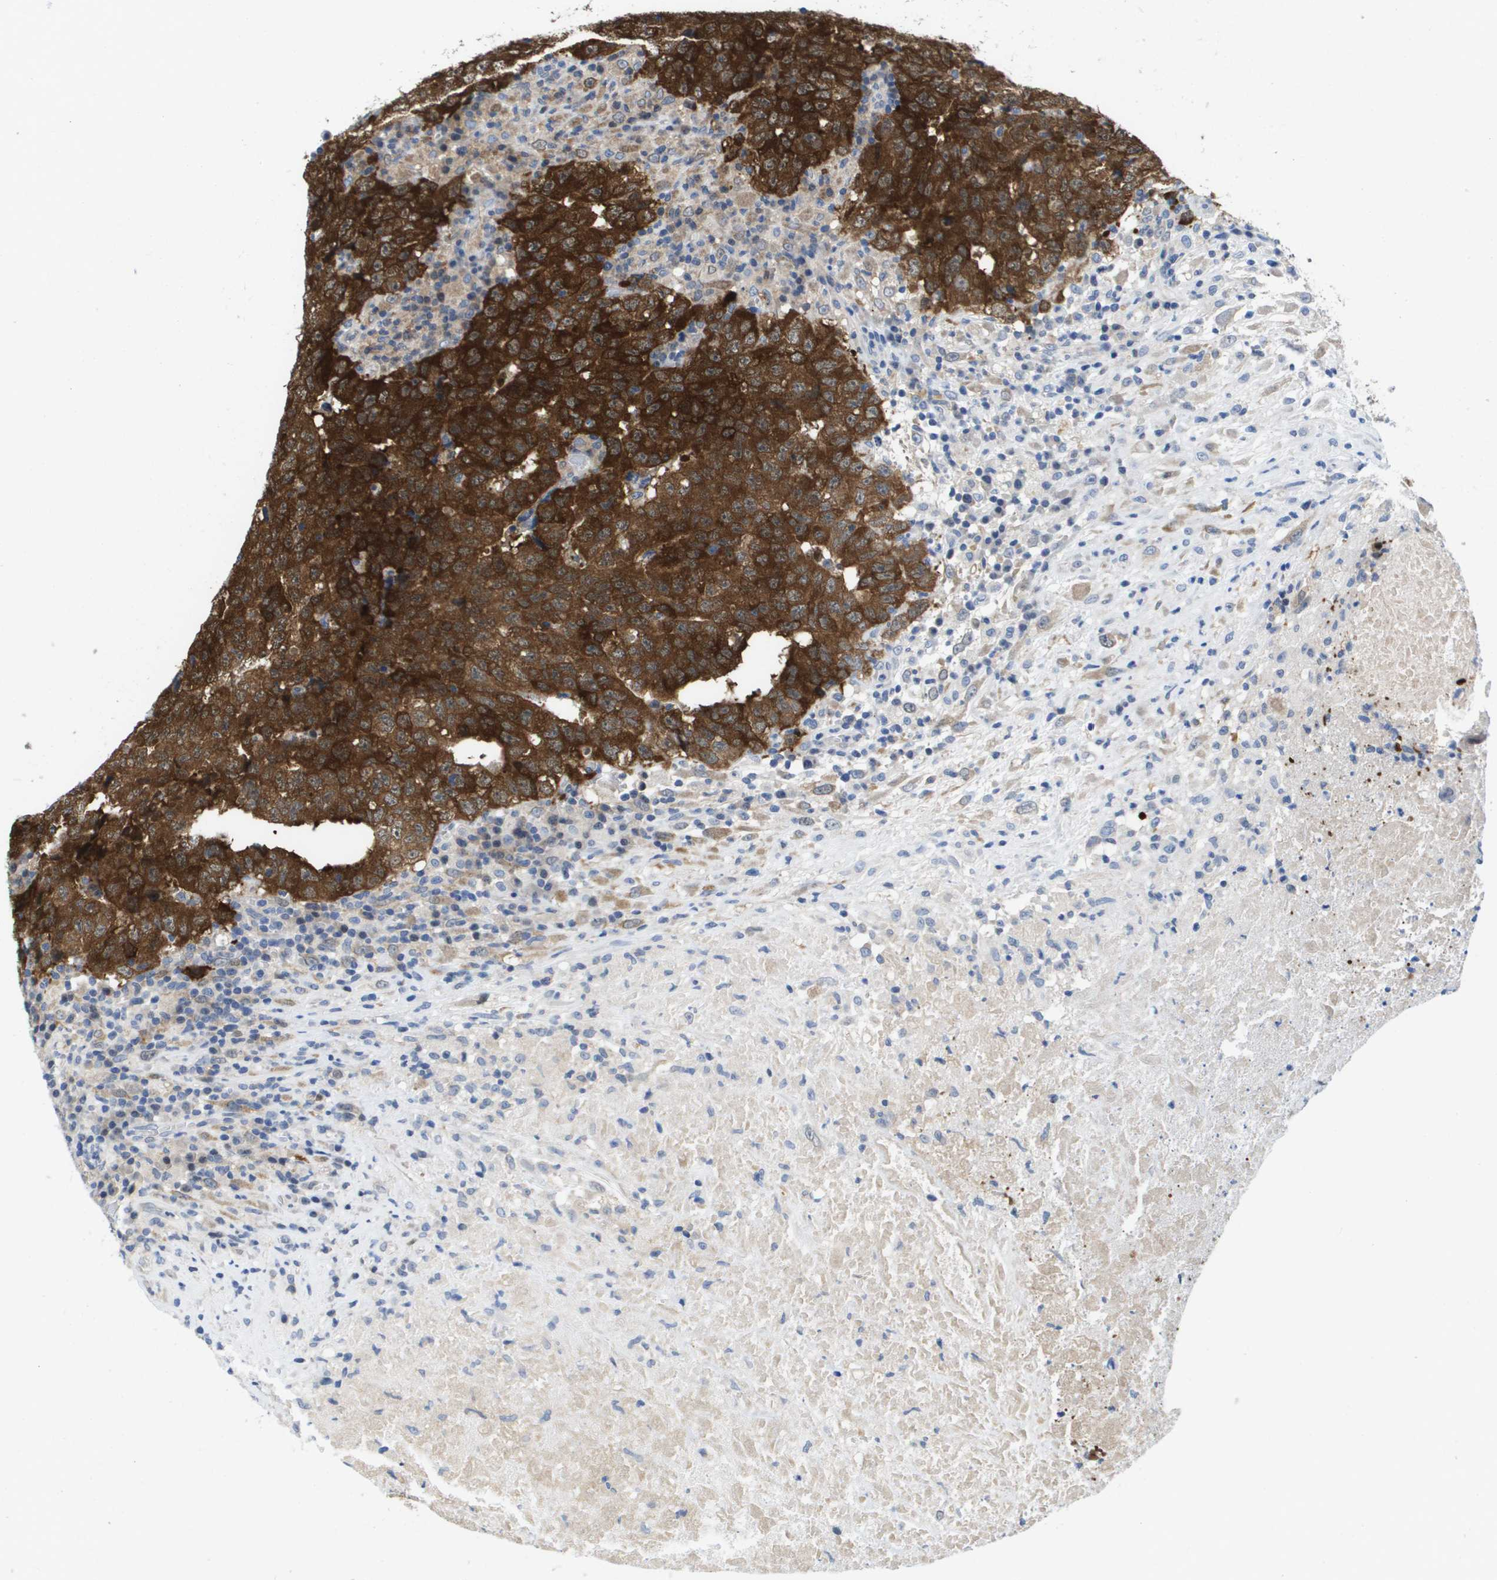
{"staining": {"intensity": "strong", "quantity": ">75%", "location": "cytoplasmic/membranous"}, "tissue": "testis cancer", "cell_type": "Tumor cells", "image_type": "cancer", "snomed": [{"axis": "morphology", "description": "Necrosis, NOS"}, {"axis": "morphology", "description": "Carcinoma, Embryonal, NOS"}, {"axis": "topography", "description": "Testis"}], "caption": "The micrograph reveals immunohistochemical staining of embryonal carcinoma (testis). There is strong cytoplasmic/membranous positivity is appreciated in approximately >75% of tumor cells.", "gene": "FKBP4", "patient": {"sex": "male", "age": 19}}